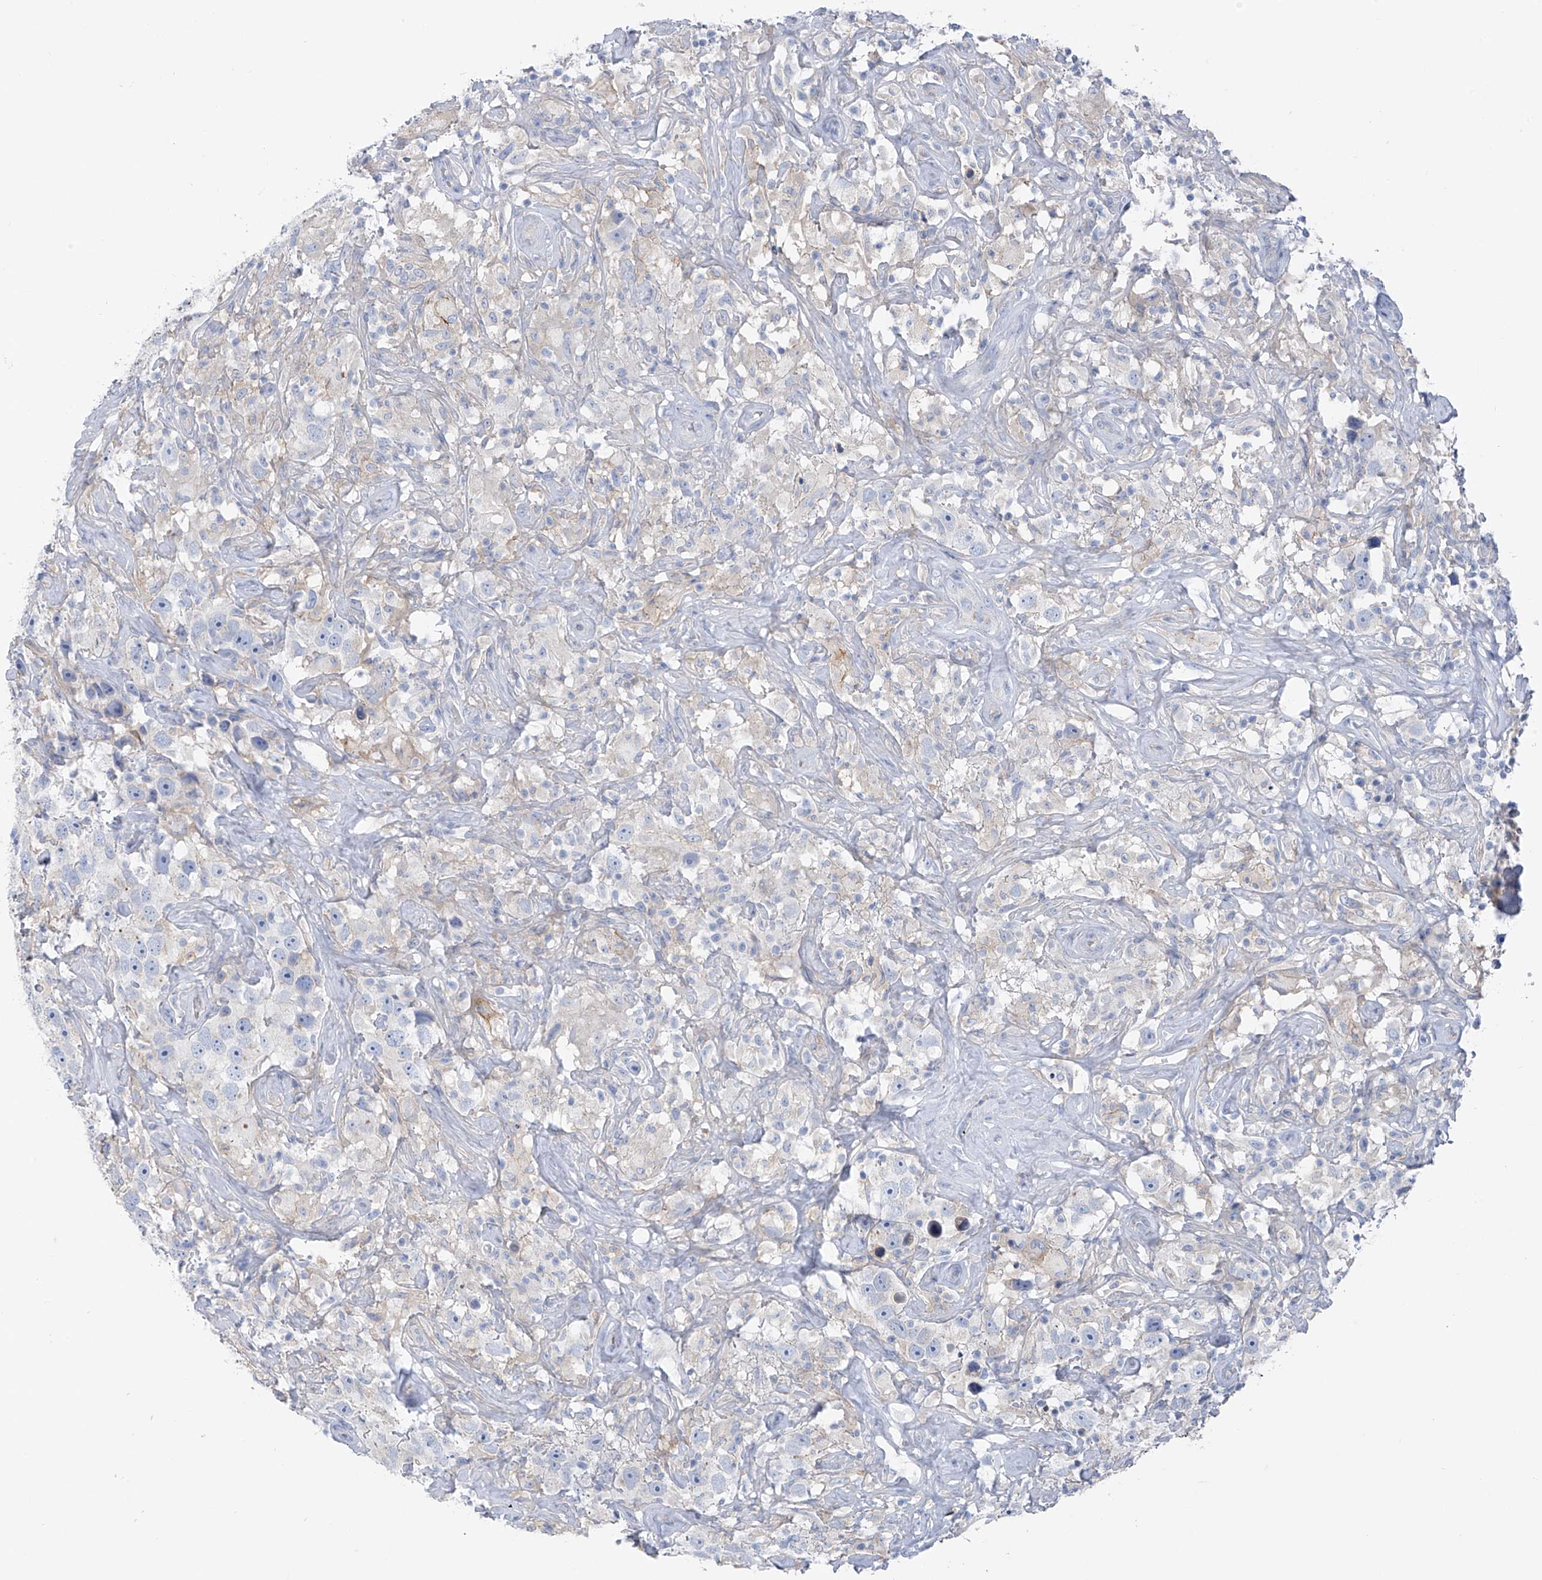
{"staining": {"intensity": "negative", "quantity": "none", "location": "none"}, "tissue": "testis cancer", "cell_type": "Tumor cells", "image_type": "cancer", "snomed": [{"axis": "morphology", "description": "Seminoma, NOS"}, {"axis": "topography", "description": "Testis"}], "caption": "This is an immunohistochemistry histopathology image of testis cancer. There is no positivity in tumor cells.", "gene": "POMGNT2", "patient": {"sex": "male", "age": 49}}